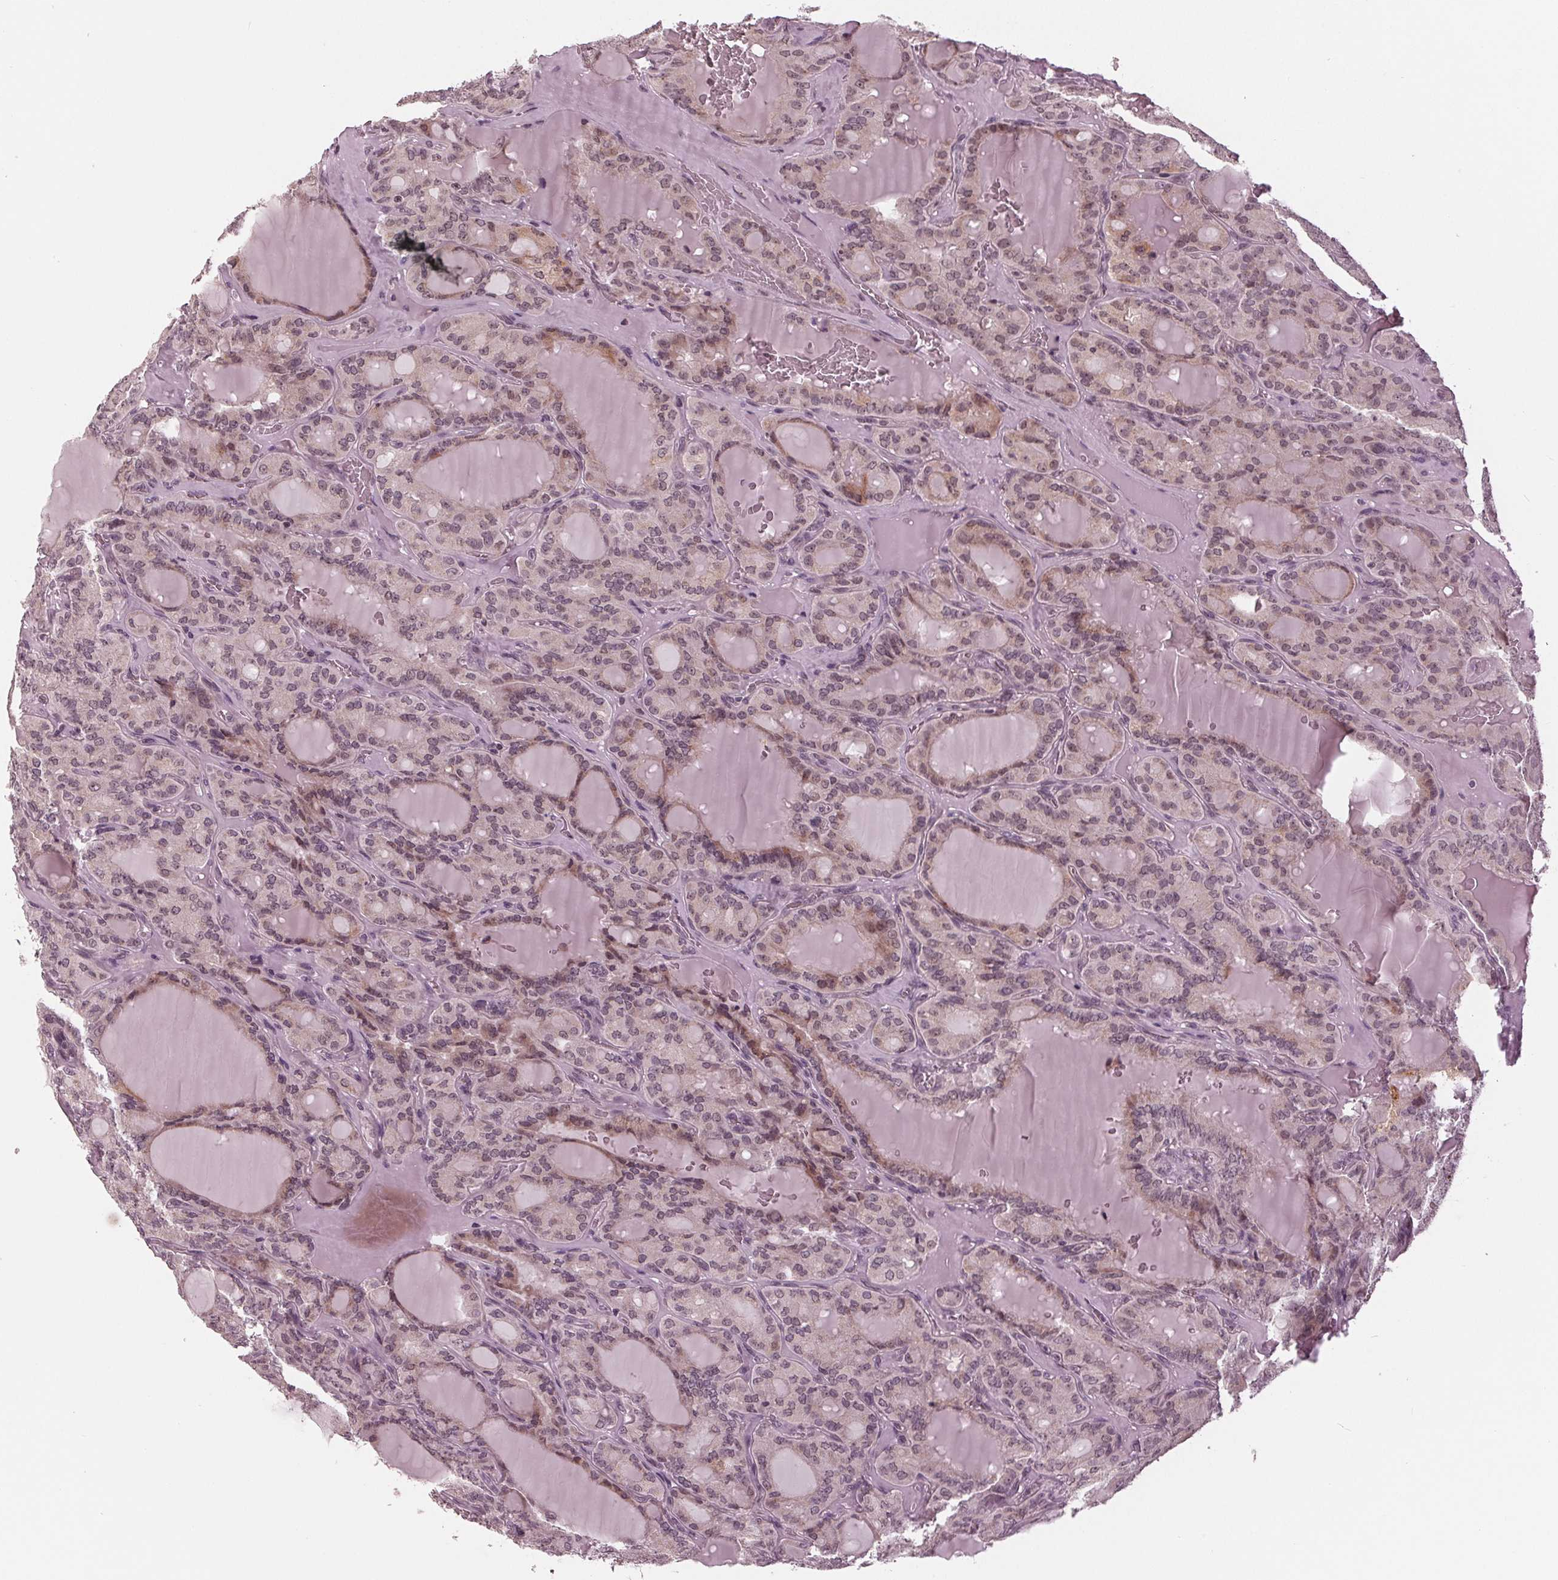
{"staining": {"intensity": "weak", "quantity": "25%-75%", "location": "cytoplasmic/membranous,nuclear"}, "tissue": "thyroid cancer", "cell_type": "Tumor cells", "image_type": "cancer", "snomed": [{"axis": "morphology", "description": "Papillary adenocarcinoma, NOS"}, {"axis": "topography", "description": "Thyroid gland"}], "caption": "IHC (DAB) staining of human thyroid cancer (papillary adenocarcinoma) displays weak cytoplasmic/membranous and nuclear protein expression in approximately 25%-75% of tumor cells. (DAB = brown stain, brightfield microscopy at high magnification).", "gene": "SLX4", "patient": {"sex": "male", "age": 87}}